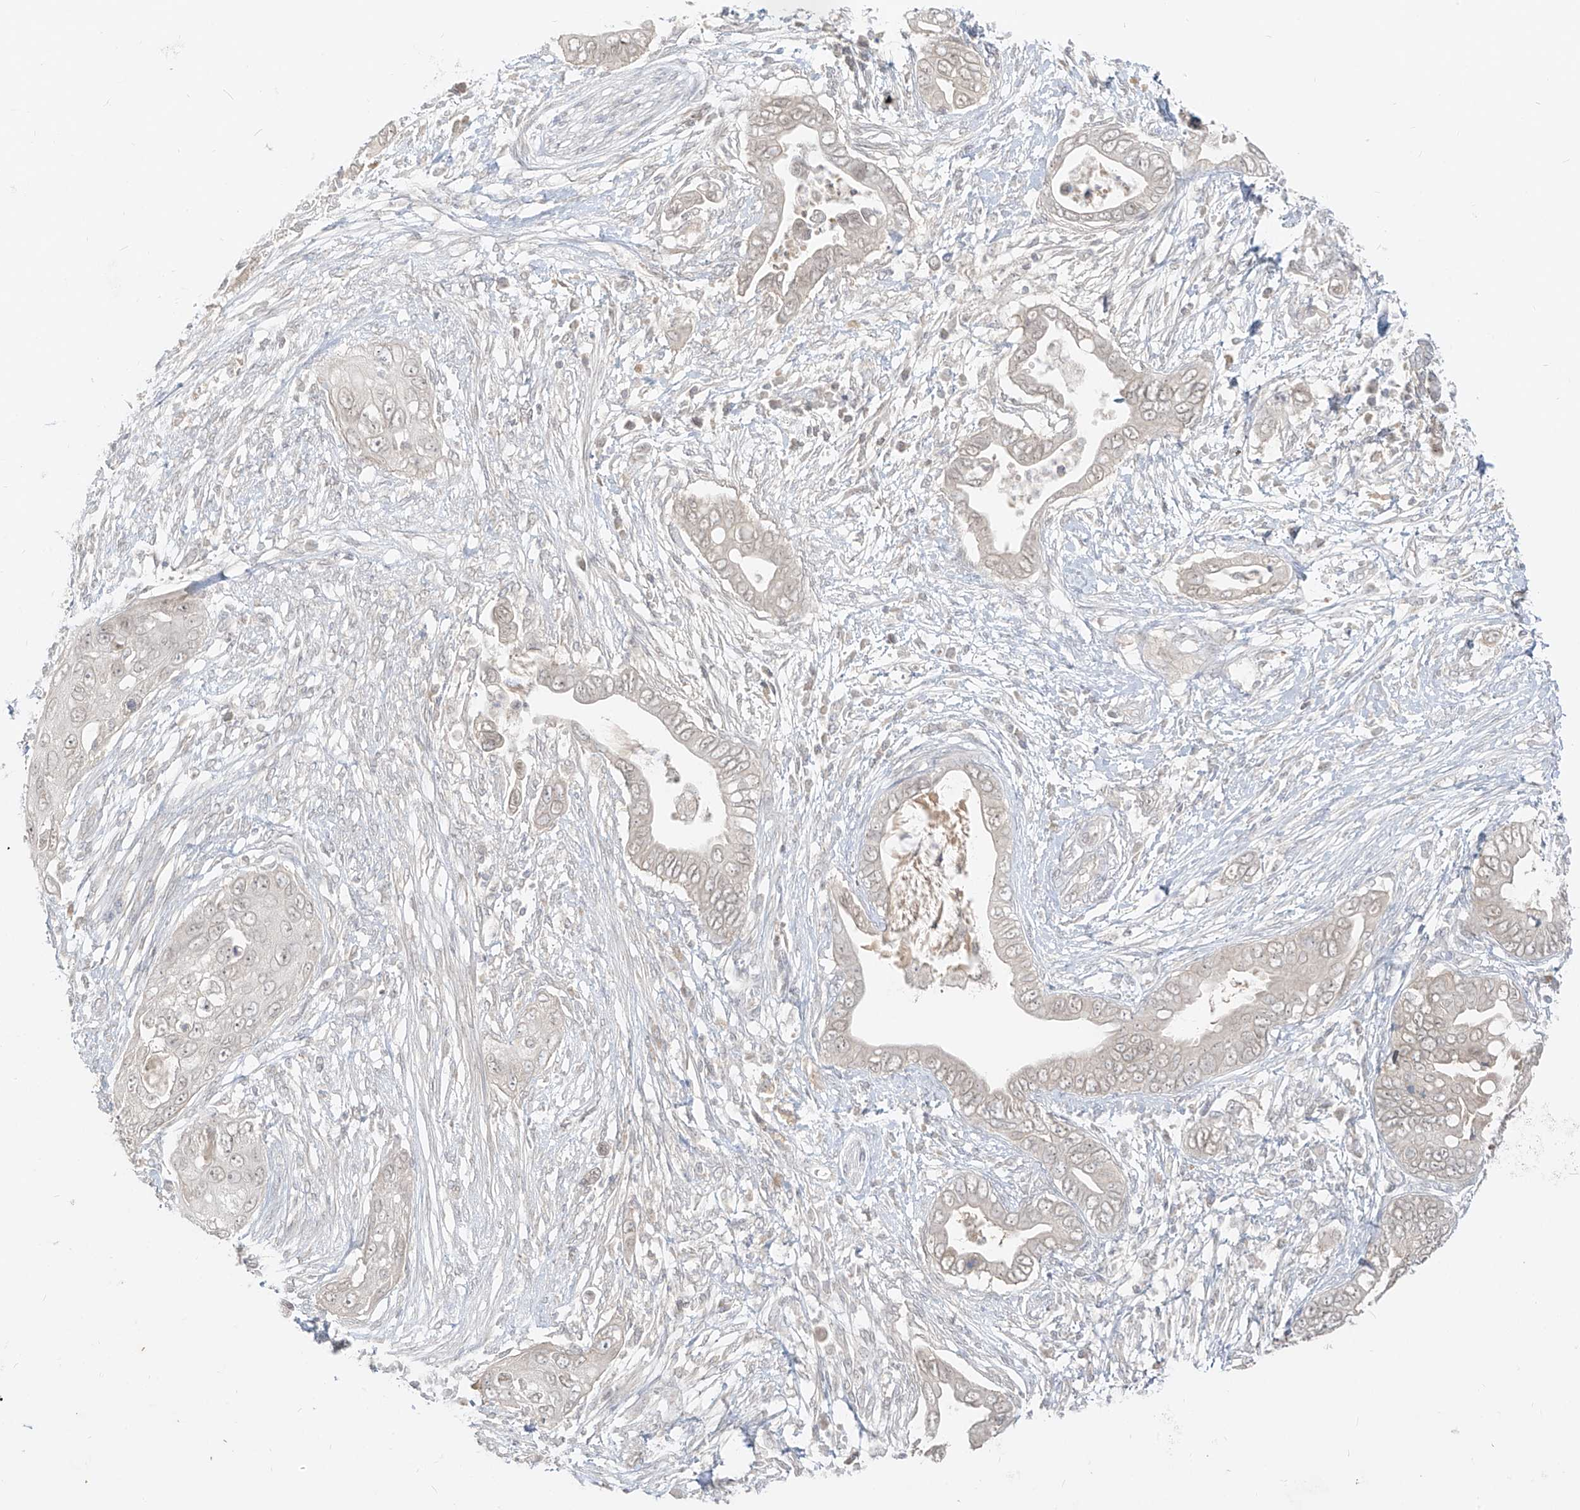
{"staining": {"intensity": "negative", "quantity": "none", "location": "none"}, "tissue": "pancreatic cancer", "cell_type": "Tumor cells", "image_type": "cancer", "snomed": [{"axis": "morphology", "description": "Adenocarcinoma, NOS"}, {"axis": "topography", "description": "Pancreas"}], "caption": "DAB immunohistochemical staining of human adenocarcinoma (pancreatic) displays no significant positivity in tumor cells.", "gene": "LIPT1", "patient": {"sex": "male", "age": 75}}